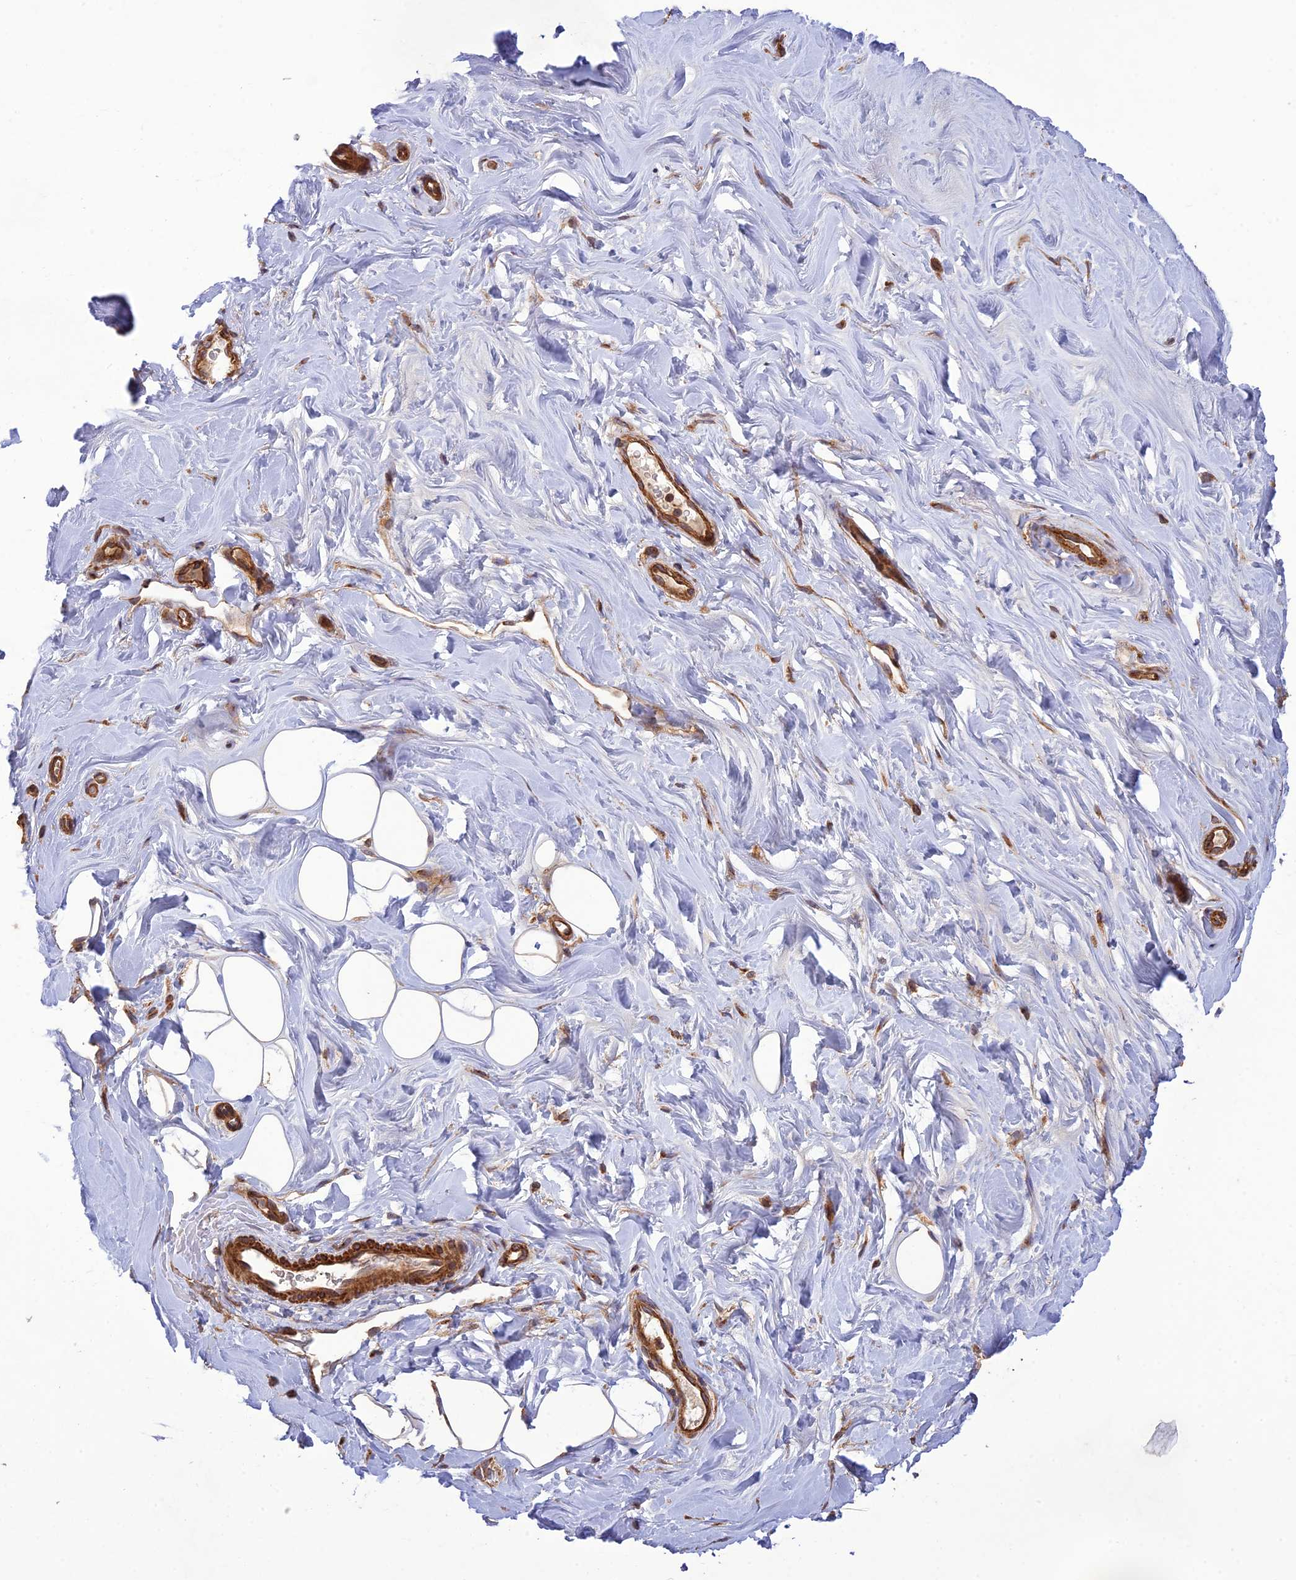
{"staining": {"intensity": "weak", "quantity": "25%-75%", "location": "cytoplasmic/membranous"}, "tissue": "adipose tissue", "cell_type": "Adipocytes", "image_type": "normal", "snomed": [{"axis": "morphology", "description": "Normal tissue, NOS"}, {"axis": "topography", "description": "Breast"}], "caption": "Immunohistochemical staining of unremarkable adipose tissue displays 25%-75% levels of weak cytoplasmic/membranous protein expression in approximately 25%-75% of adipocytes.", "gene": "TMEM131L", "patient": {"sex": "female", "age": 26}}